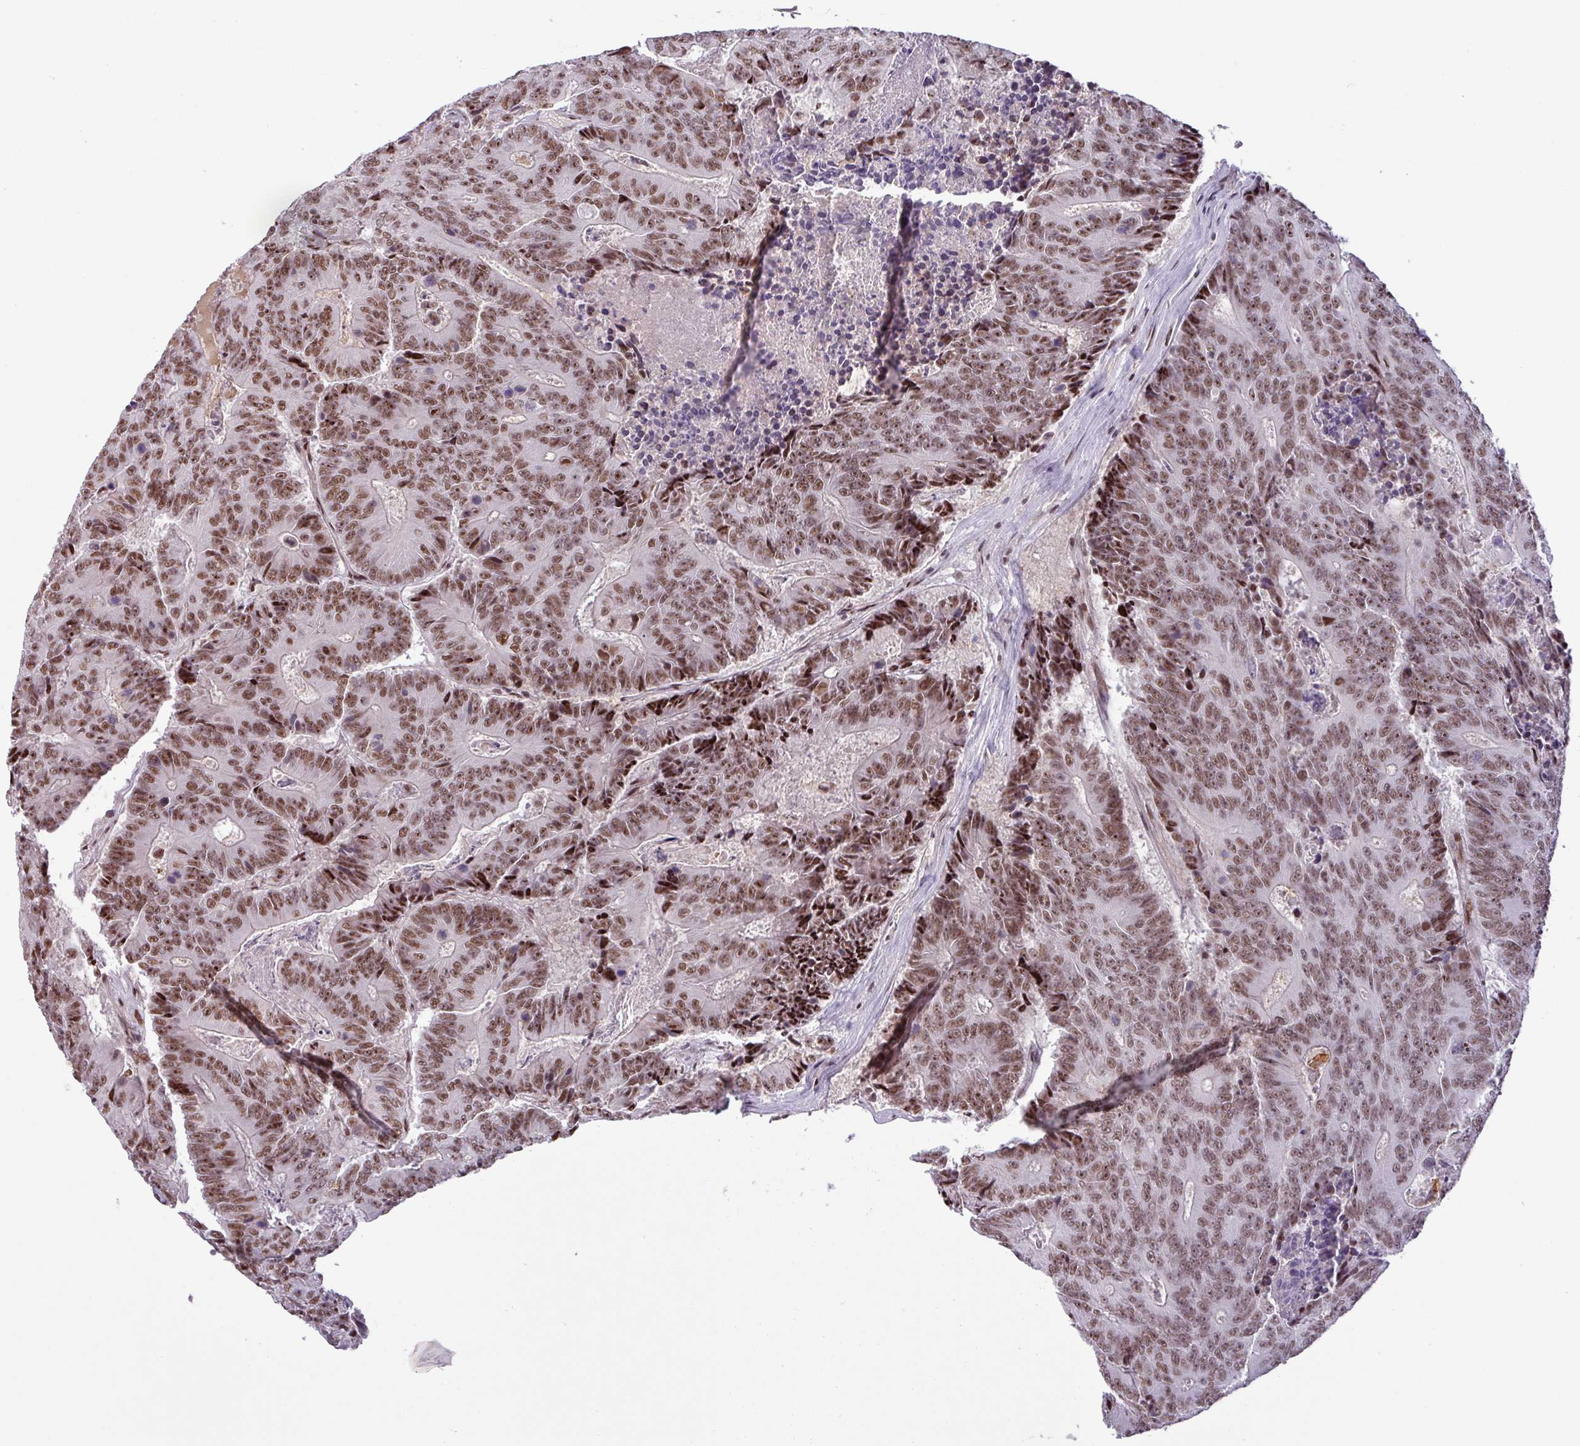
{"staining": {"intensity": "moderate", "quantity": ">75%", "location": "nuclear"}, "tissue": "colorectal cancer", "cell_type": "Tumor cells", "image_type": "cancer", "snomed": [{"axis": "morphology", "description": "Adenocarcinoma, NOS"}, {"axis": "topography", "description": "Colon"}], "caption": "A brown stain highlights moderate nuclear expression of a protein in human colorectal adenocarcinoma tumor cells.", "gene": "PTPN20", "patient": {"sex": "male", "age": 83}}